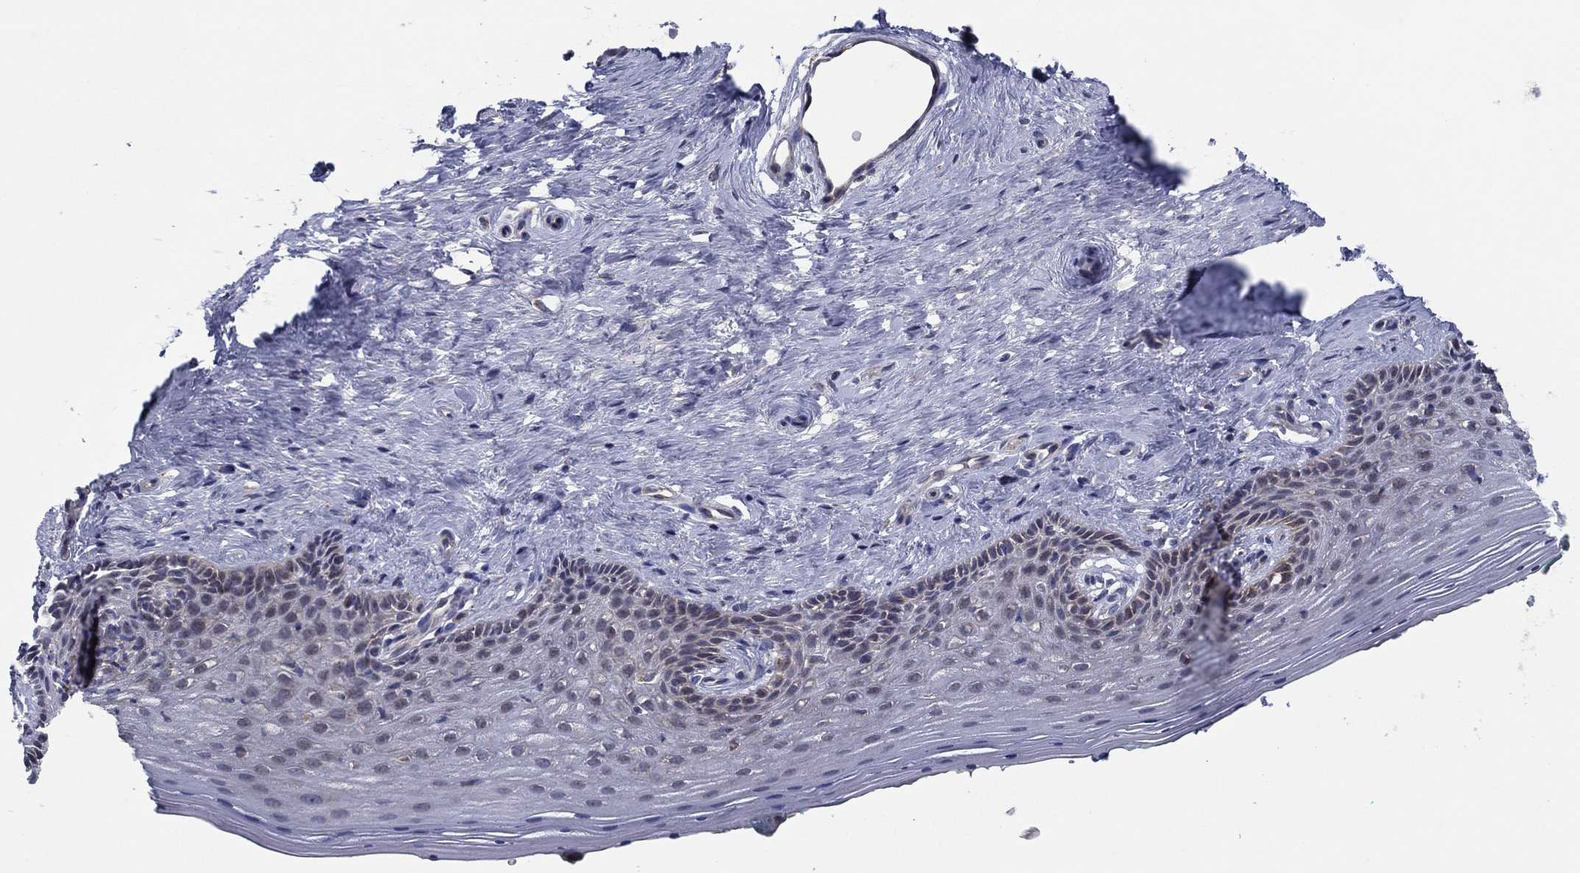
{"staining": {"intensity": "negative", "quantity": "none", "location": "none"}, "tissue": "vagina", "cell_type": "Squamous epithelial cells", "image_type": "normal", "snomed": [{"axis": "morphology", "description": "Normal tissue, NOS"}, {"axis": "topography", "description": "Vagina"}], "caption": "This is an immunohistochemistry image of benign human vagina. There is no expression in squamous epithelial cells.", "gene": "MMAA", "patient": {"sex": "female", "age": 45}}